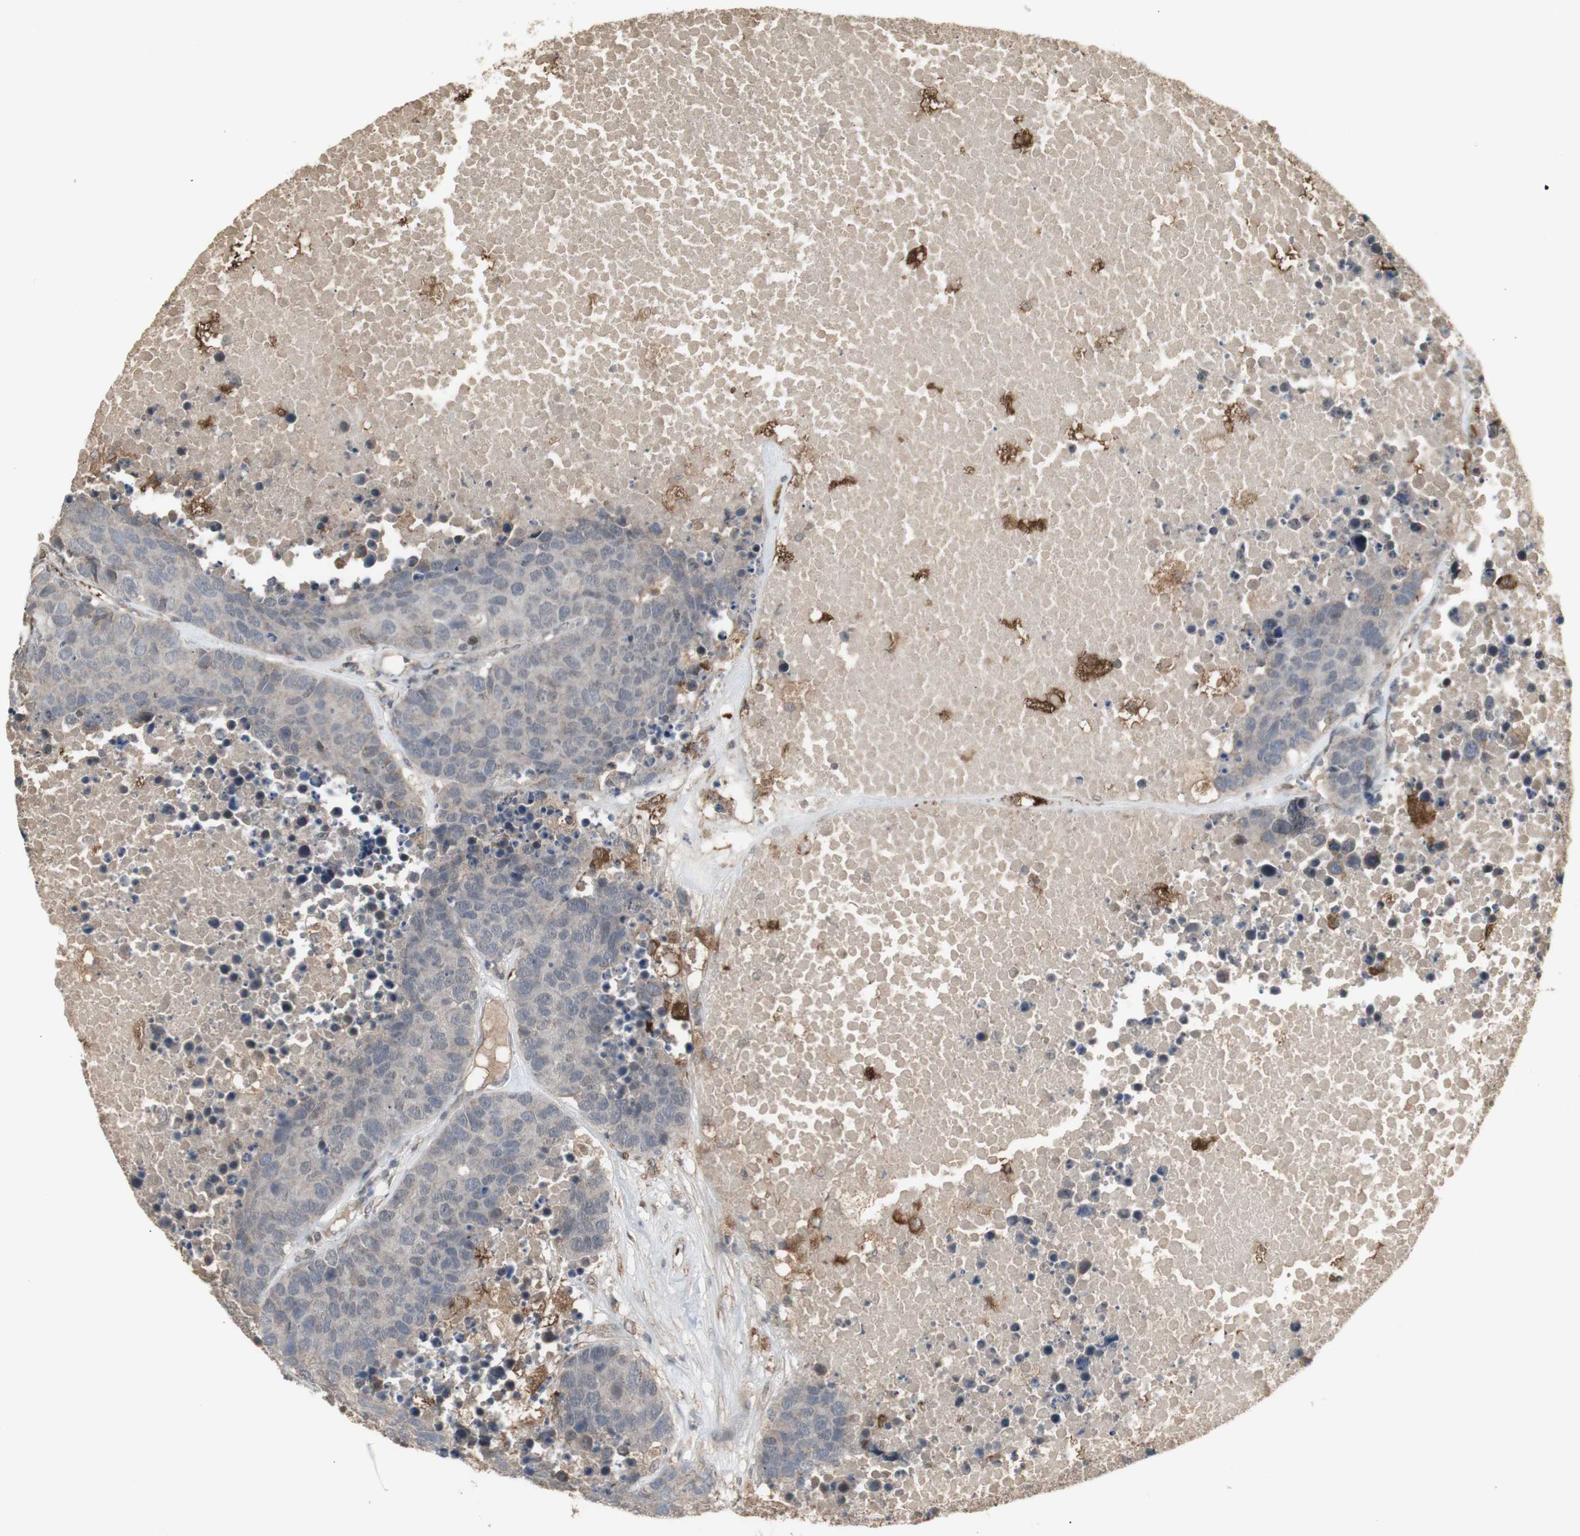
{"staining": {"intensity": "weak", "quantity": ">75%", "location": "cytoplasmic/membranous"}, "tissue": "carcinoid", "cell_type": "Tumor cells", "image_type": "cancer", "snomed": [{"axis": "morphology", "description": "Carcinoid, malignant, NOS"}, {"axis": "topography", "description": "Lung"}], "caption": "Carcinoid (malignant) stained for a protein (brown) shows weak cytoplasmic/membranous positive staining in about >75% of tumor cells.", "gene": "ALOX12", "patient": {"sex": "male", "age": 60}}